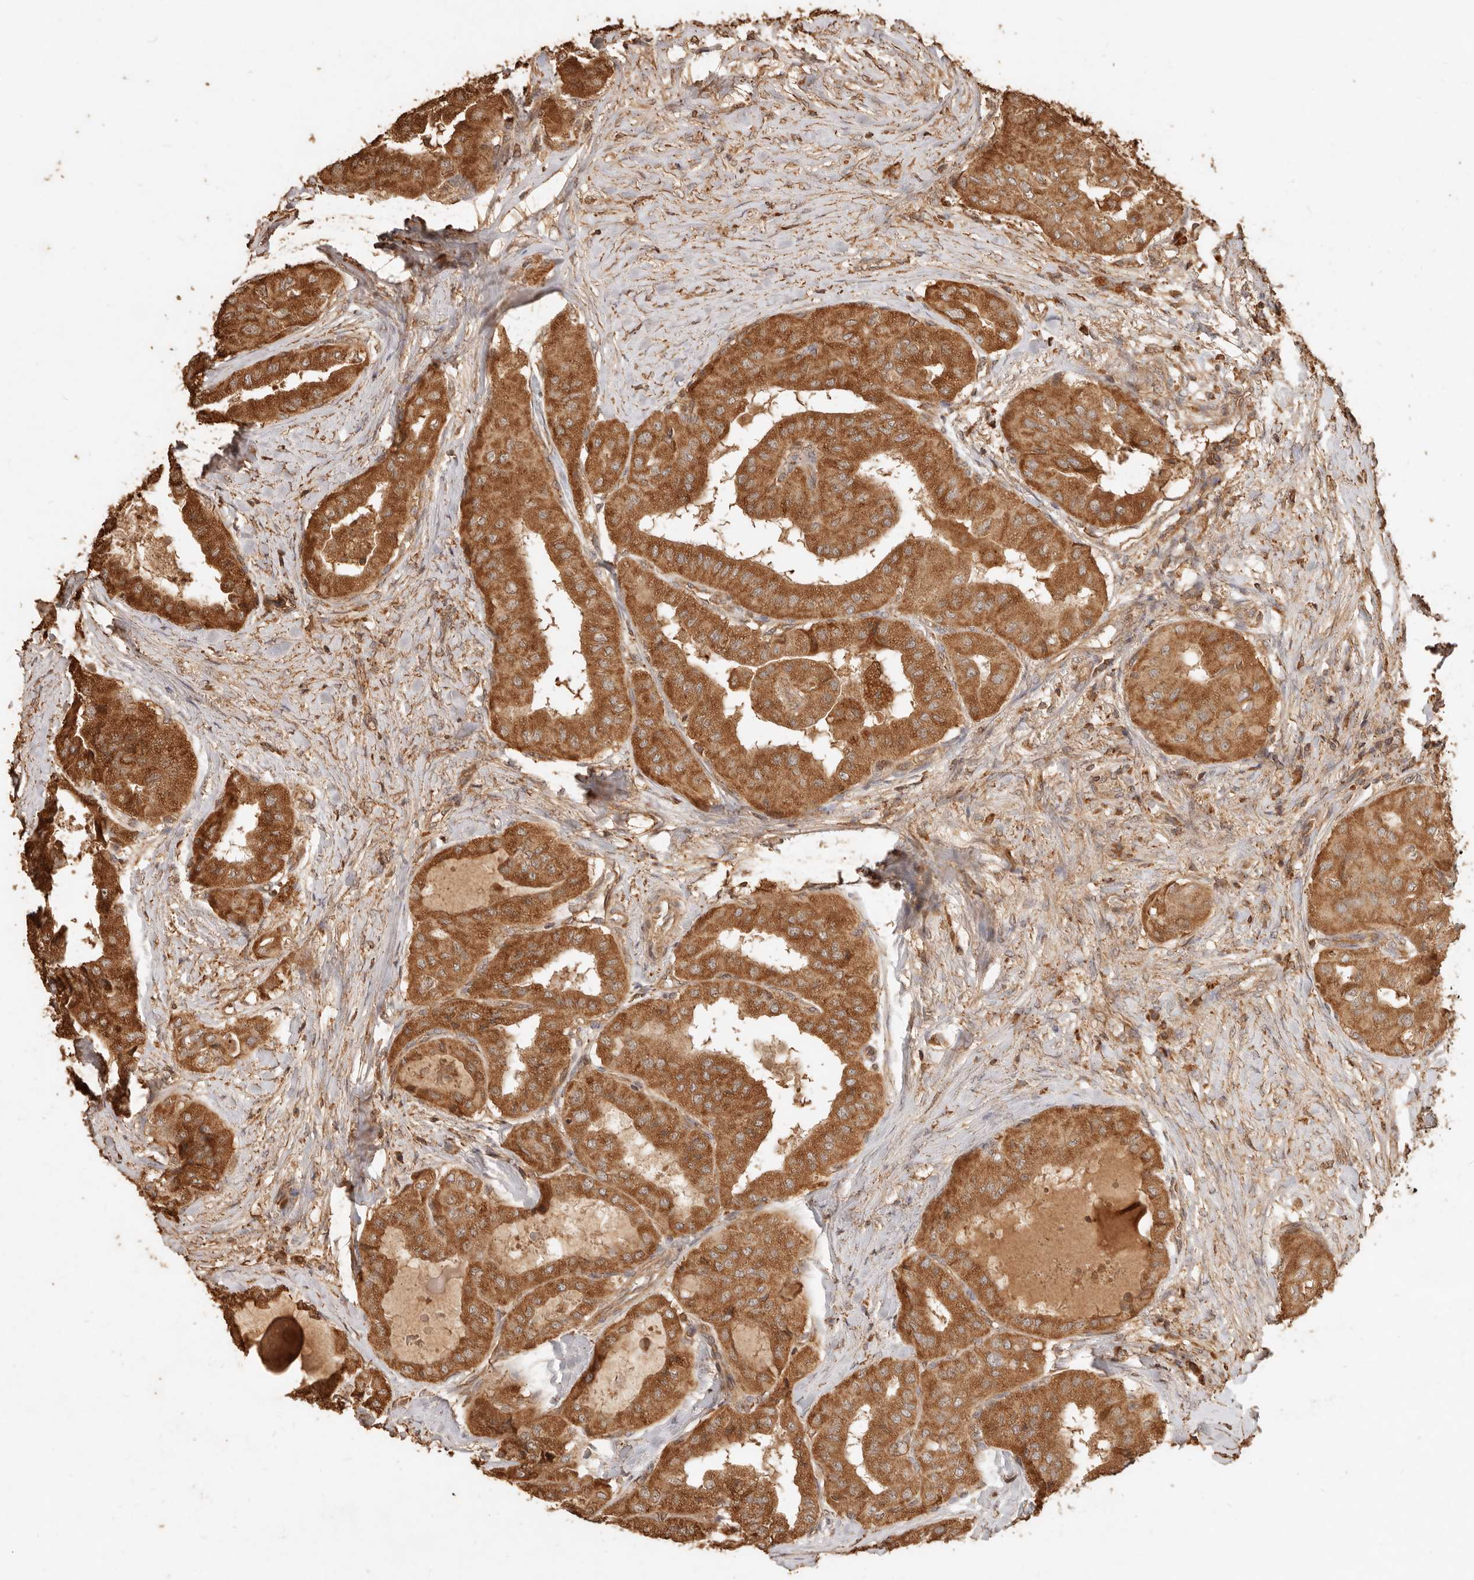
{"staining": {"intensity": "strong", "quantity": ">75%", "location": "cytoplasmic/membranous"}, "tissue": "thyroid cancer", "cell_type": "Tumor cells", "image_type": "cancer", "snomed": [{"axis": "morphology", "description": "Papillary adenocarcinoma, NOS"}, {"axis": "topography", "description": "Thyroid gland"}], "caption": "This photomicrograph shows IHC staining of human thyroid cancer, with high strong cytoplasmic/membranous positivity in about >75% of tumor cells.", "gene": "FAM180B", "patient": {"sex": "female", "age": 59}}